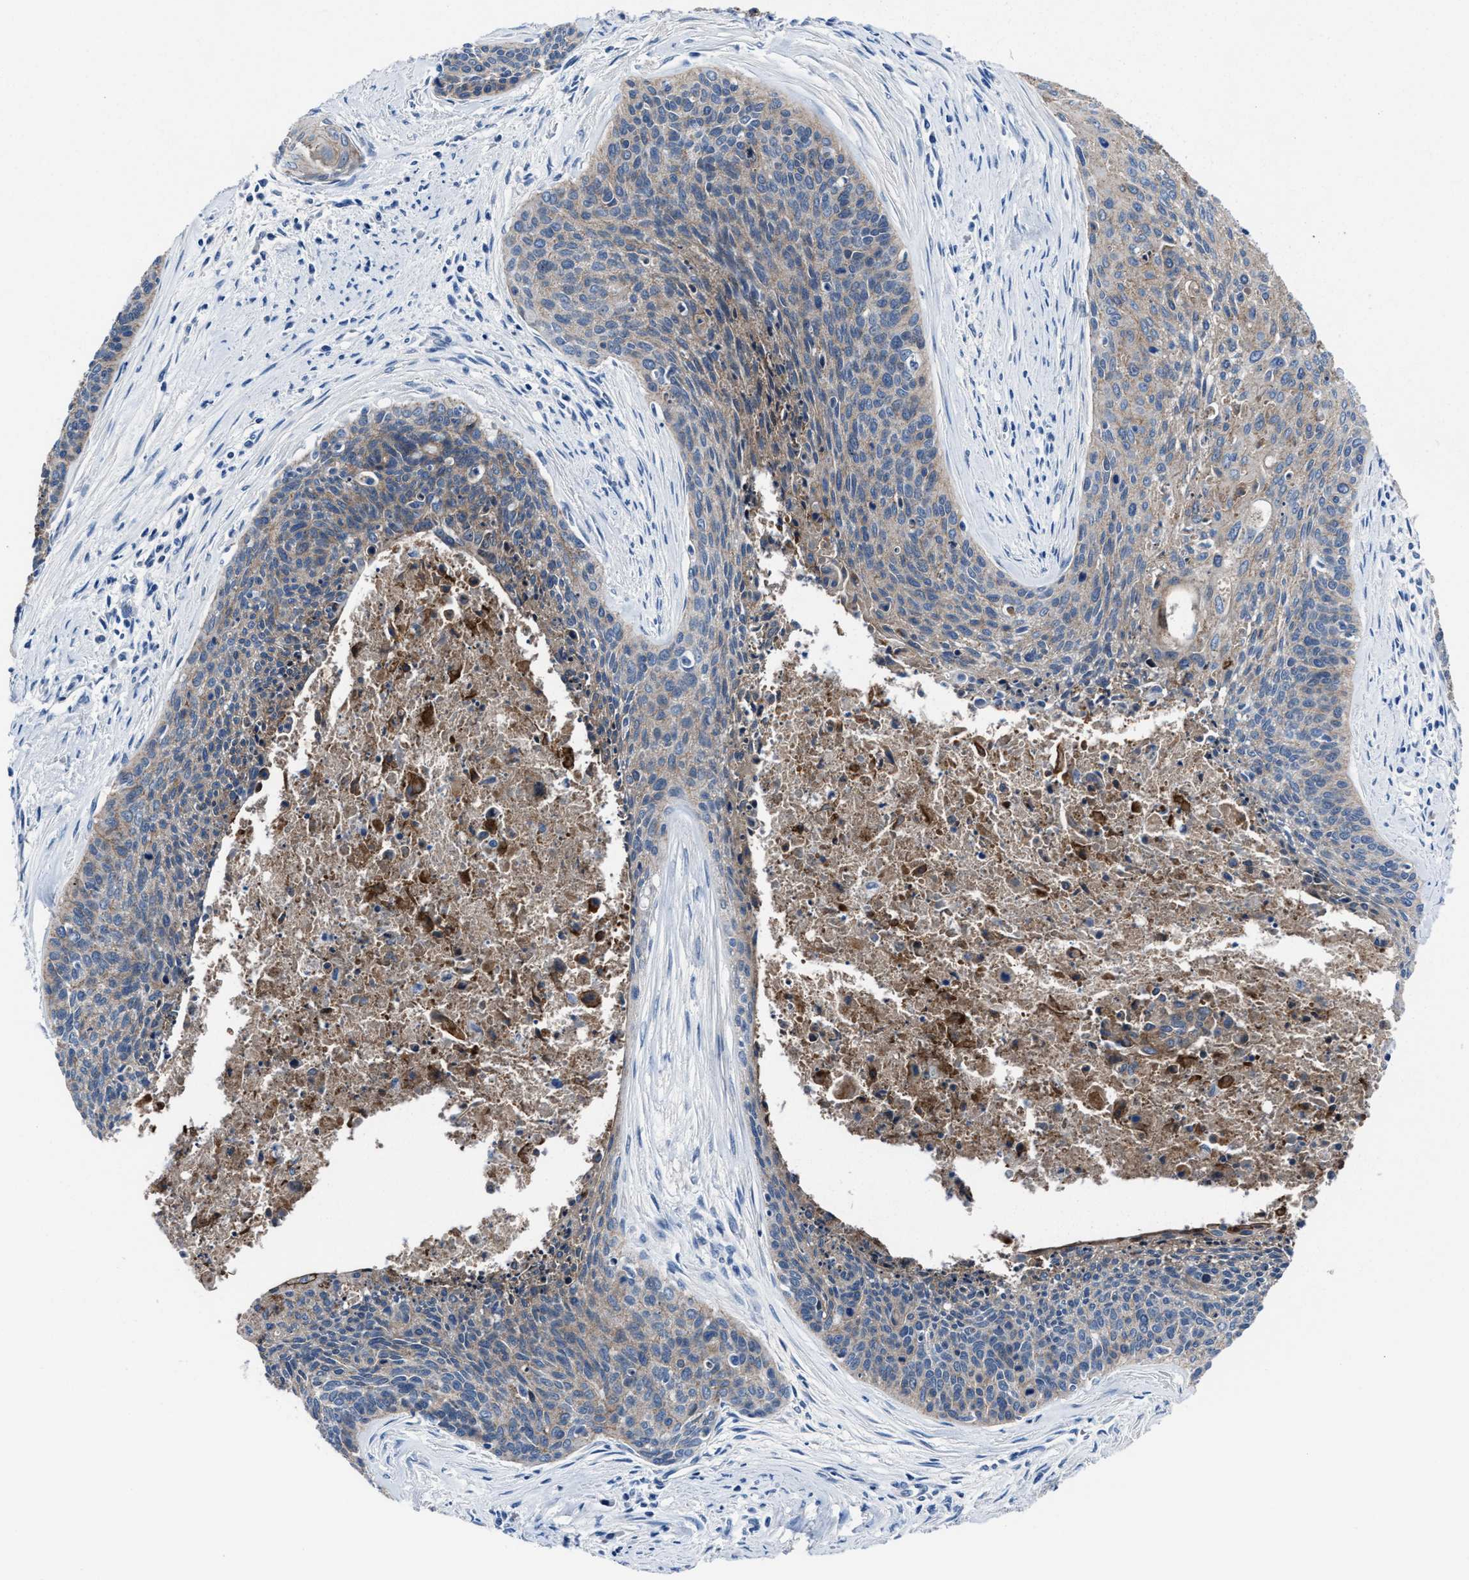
{"staining": {"intensity": "weak", "quantity": ">75%", "location": "cytoplasmic/membranous"}, "tissue": "cervical cancer", "cell_type": "Tumor cells", "image_type": "cancer", "snomed": [{"axis": "morphology", "description": "Squamous cell carcinoma, NOS"}, {"axis": "topography", "description": "Cervix"}], "caption": "Cervical squamous cell carcinoma stained with DAB immunohistochemistry displays low levels of weak cytoplasmic/membranous expression in about >75% of tumor cells. Nuclei are stained in blue.", "gene": "GHITM", "patient": {"sex": "female", "age": 55}}